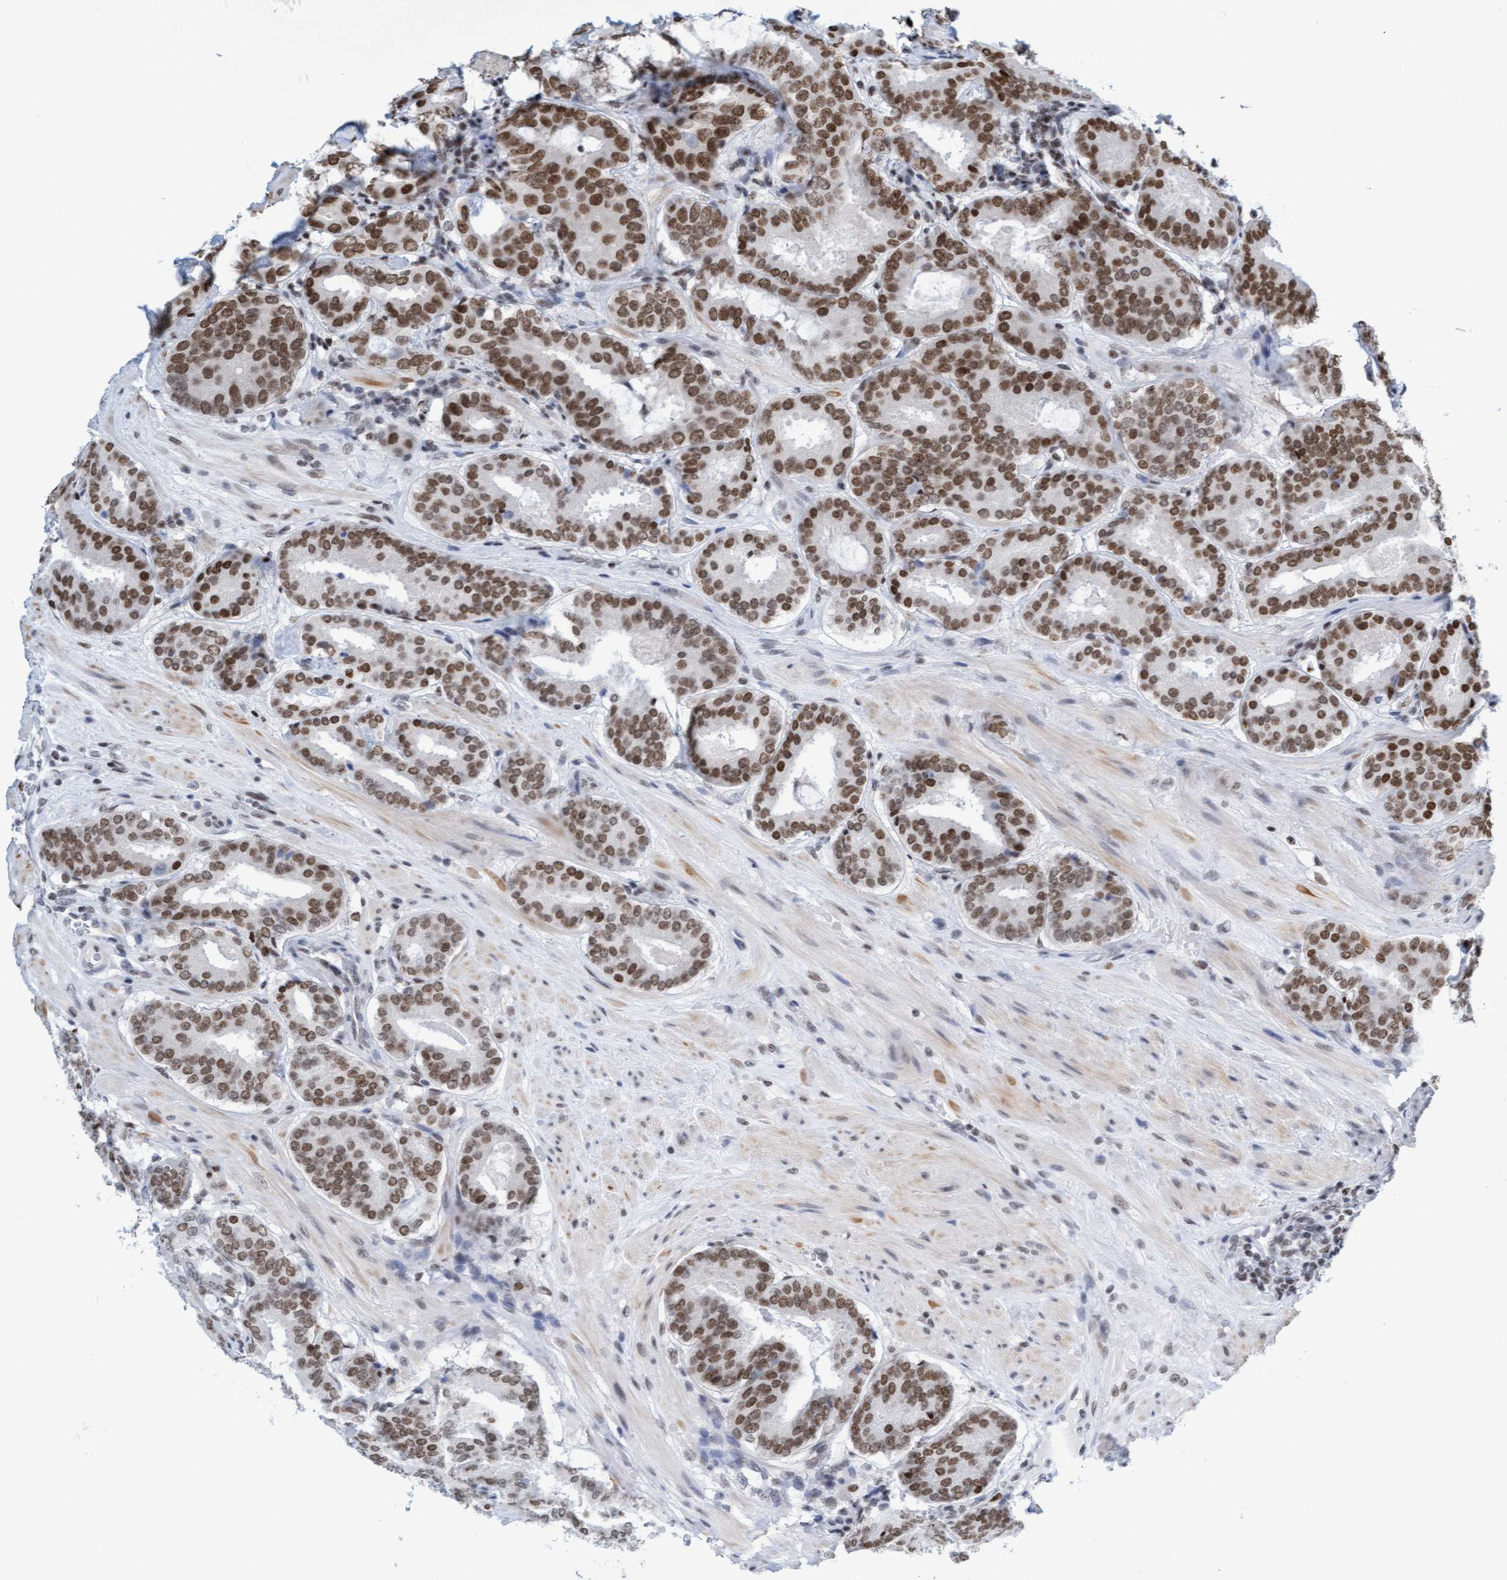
{"staining": {"intensity": "moderate", "quantity": ">75%", "location": "nuclear"}, "tissue": "prostate cancer", "cell_type": "Tumor cells", "image_type": "cancer", "snomed": [{"axis": "morphology", "description": "Adenocarcinoma, Low grade"}, {"axis": "topography", "description": "Prostate"}], "caption": "Prostate low-grade adenocarcinoma tissue shows moderate nuclear staining in about >75% of tumor cells", "gene": "GLRX2", "patient": {"sex": "male", "age": 69}}